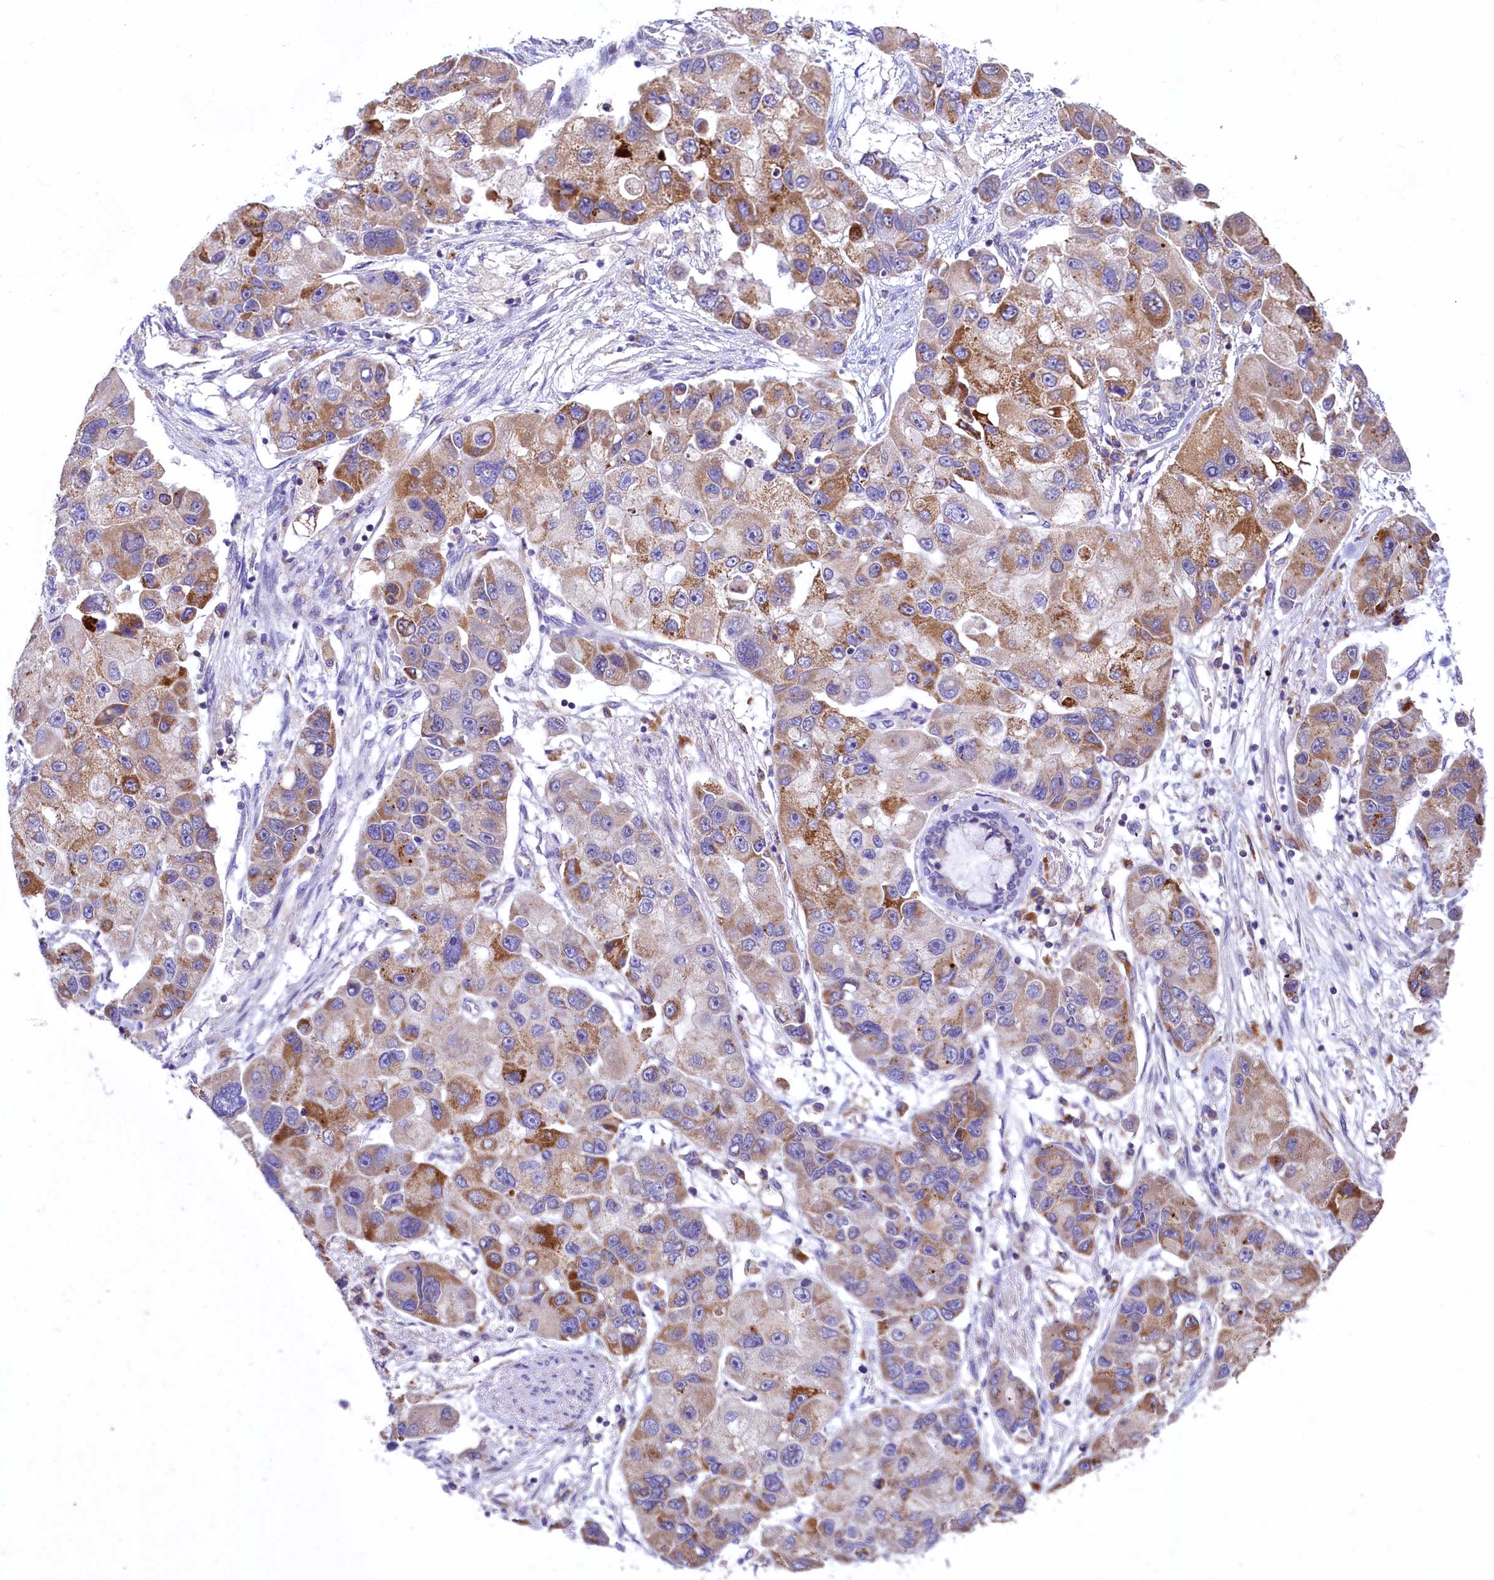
{"staining": {"intensity": "moderate", "quantity": "25%-75%", "location": "cytoplasmic/membranous"}, "tissue": "lung cancer", "cell_type": "Tumor cells", "image_type": "cancer", "snomed": [{"axis": "morphology", "description": "Adenocarcinoma, NOS"}, {"axis": "topography", "description": "Lung"}], "caption": "Adenocarcinoma (lung) was stained to show a protein in brown. There is medium levels of moderate cytoplasmic/membranous positivity in about 25%-75% of tumor cells.", "gene": "HPS6", "patient": {"sex": "female", "age": 54}}